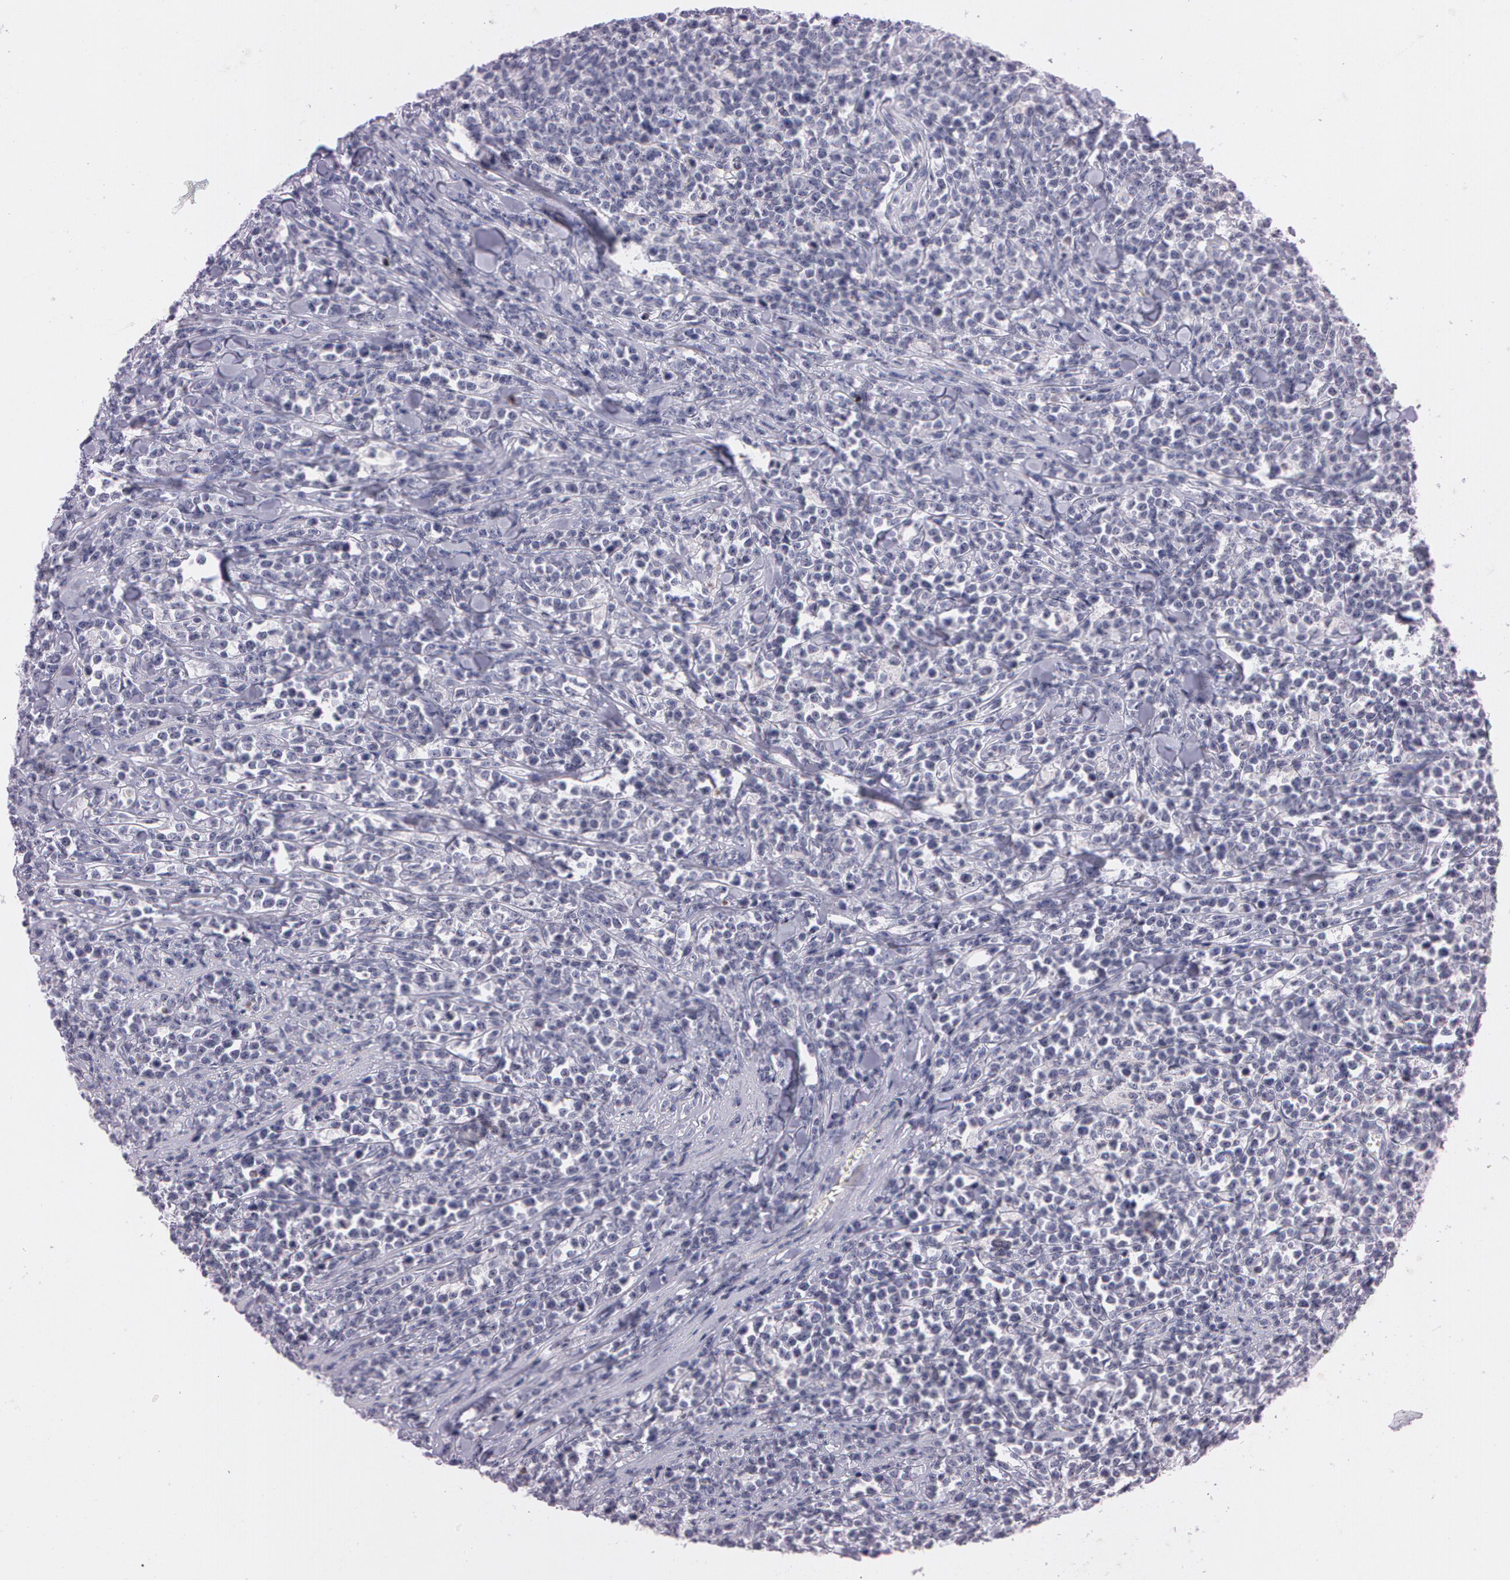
{"staining": {"intensity": "negative", "quantity": "none", "location": "none"}, "tissue": "lymphoma", "cell_type": "Tumor cells", "image_type": "cancer", "snomed": [{"axis": "morphology", "description": "Malignant lymphoma, non-Hodgkin's type, High grade"}, {"axis": "topography", "description": "Small intestine"}, {"axis": "topography", "description": "Colon"}], "caption": "Immunohistochemistry photomicrograph of malignant lymphoma, non-Hodgkin's type (high-grade) stained for a protein (brown), which displays no staining in tumor cells. The staining is performed using DAB (3,3'-diaminobenzidine) brown chromogen with nuclei counter-stained in using hematoxylin.", "gene": "FBL", "patient": {"sex": "male", "age": 8}}